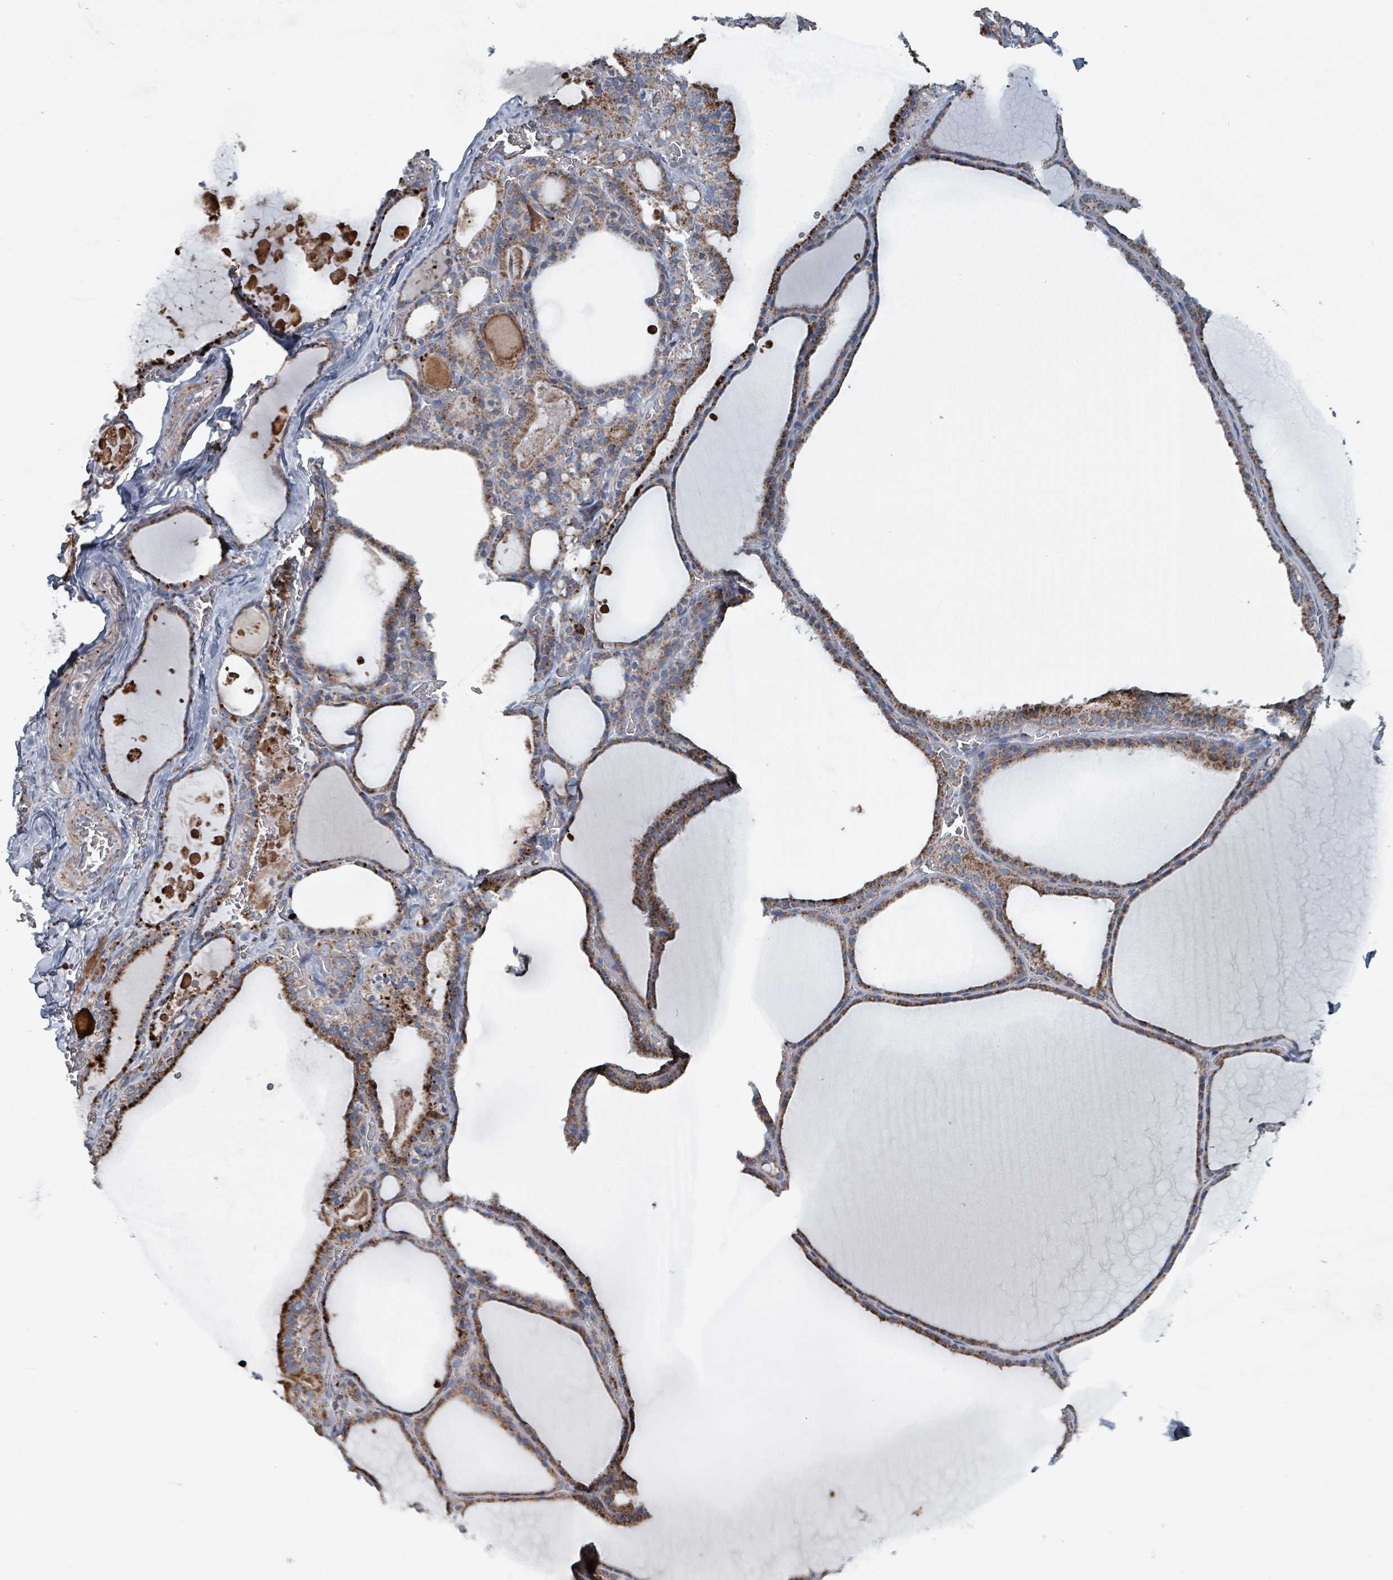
{"staining": {"intensity": "strong", "quantity": "25%-75%", "location": "cytoplasmic/membranous"}, "tissue": "thyroid gland", "cell_type": "Glandular cells", "image_type": "normal", "snomed": [{"axis": "morphology", "description": "Normal tissue, NOS"}, {"axis": "topography", "description": "Thyroid gland"}], "caption": "Thyroid gland was stained to show a protein in brown. There is high levels of strong cytoplasmic/membranous staining in approximately 25%-75% of glandular cells.", "gene": "ABHD18", "patient": {"sex": "male", "age": 56}}